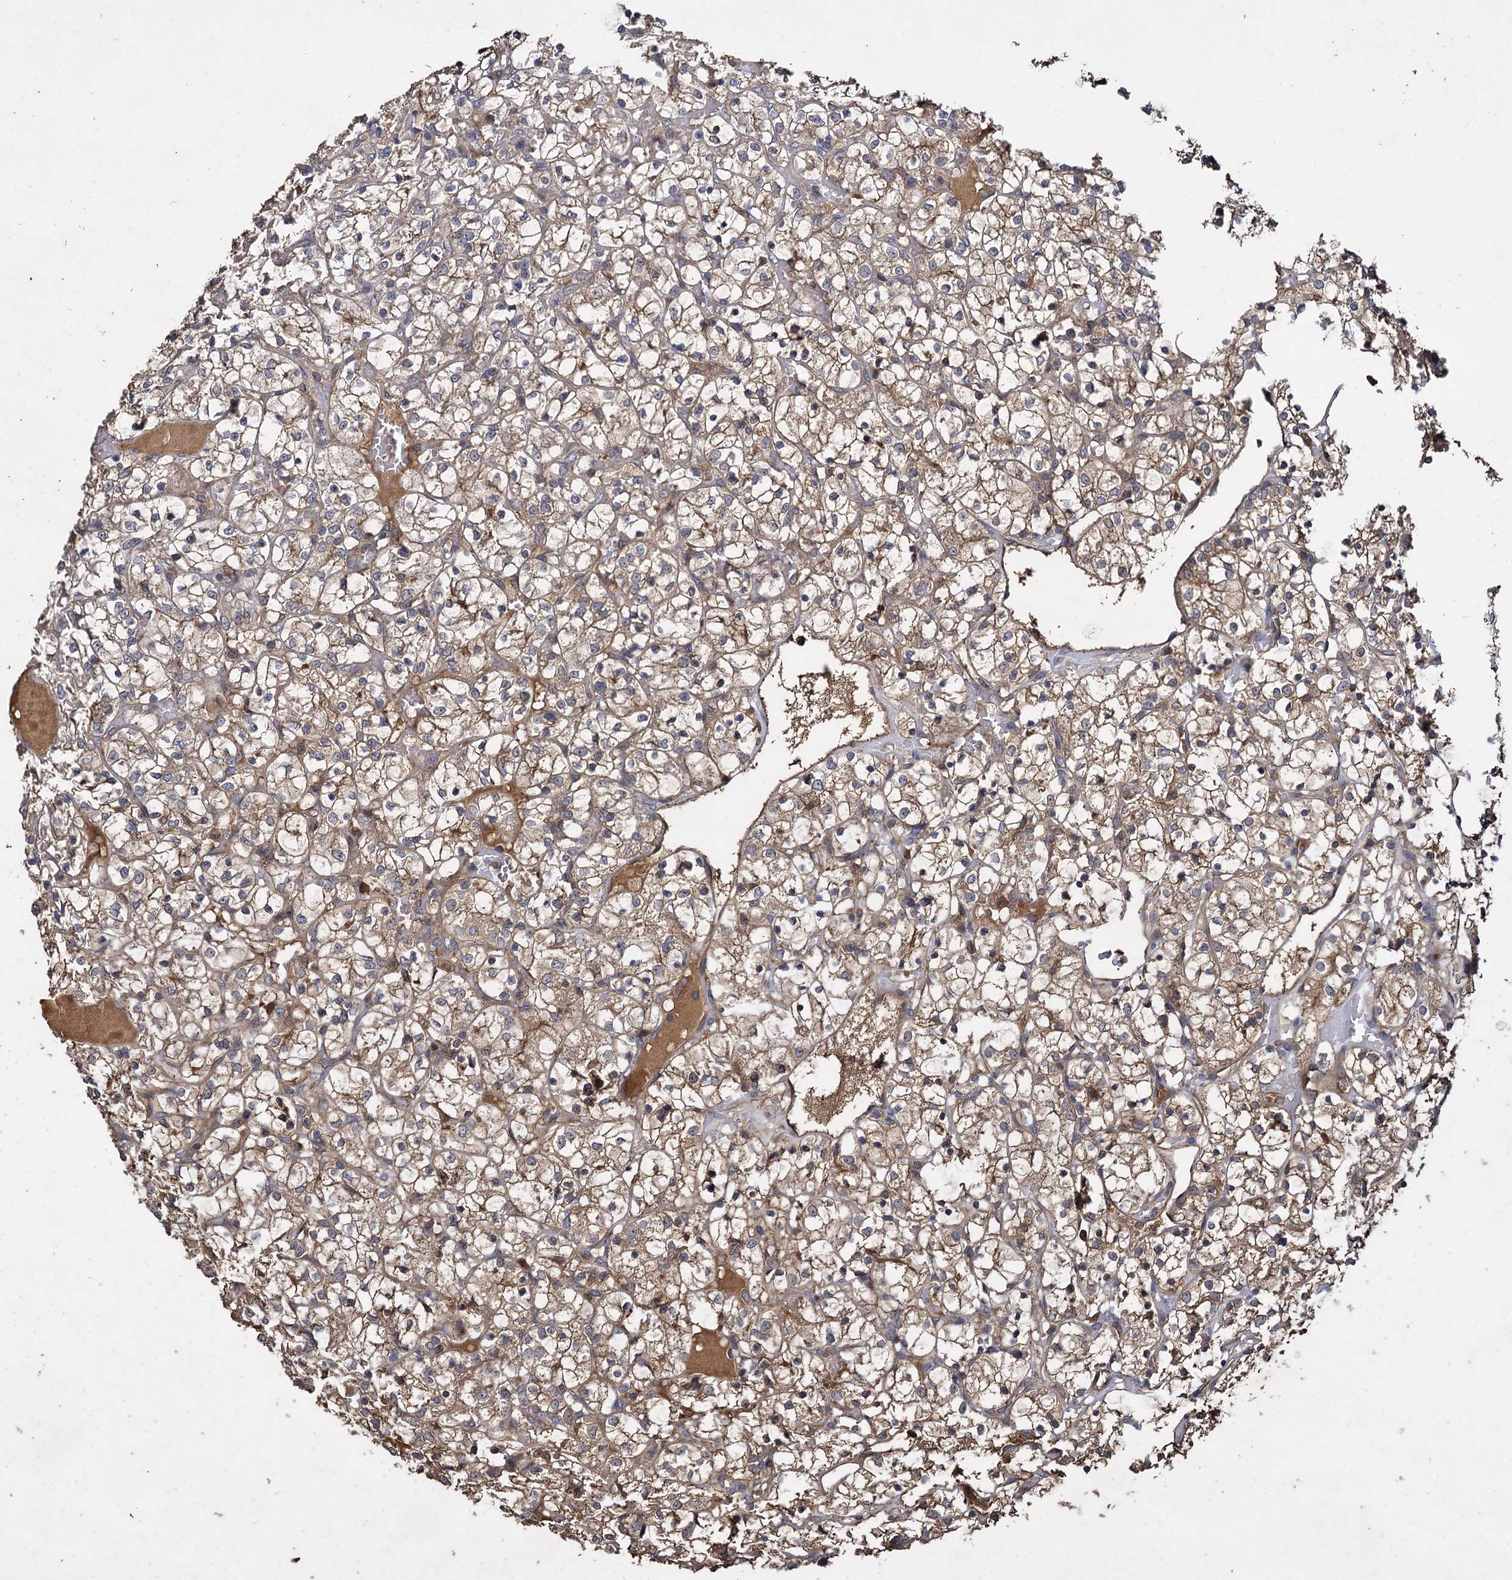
{"staining": {"intensity": "moderate", "quantity": ">75%", "location": "cytoplasmic/membranous"}, "tissue": "renal cancer", "cell_type": "Tumor cells", "image_type": "cancer", "snomed": [{"axis": "morphology", "description": "Adenocarcinoma, NOS"}, {"axis": "topography", "description": "Kidney"}], "caption": "Renal cancer was stained to show a protein in brown. There is medium levels of moderate cytoplasmic/membranous expression in about >75% of tumor cells.", "gene": "GCLC", "patient": {"sex": "female", "age": 69}}